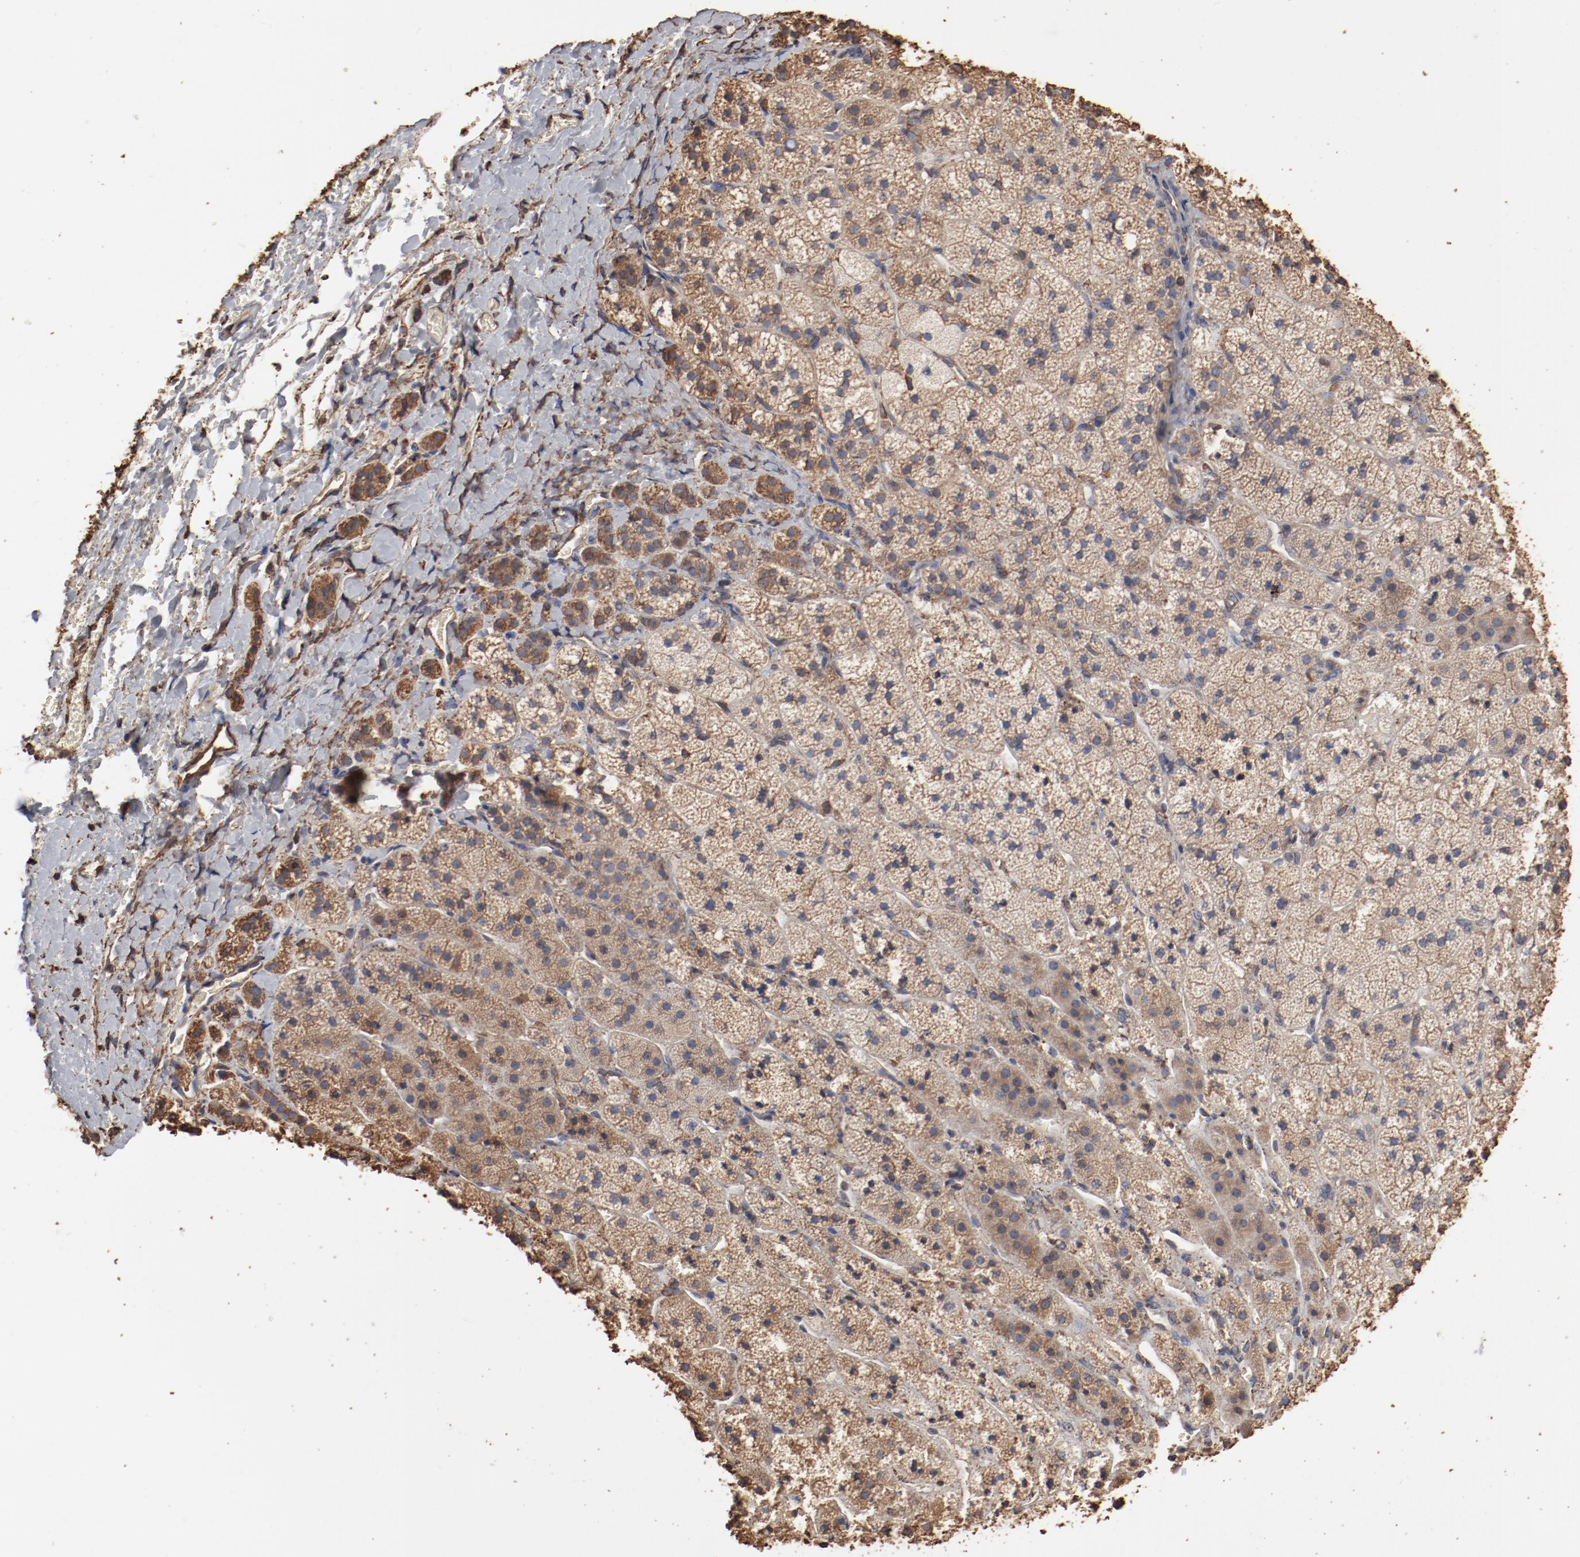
{"staining": {"intensity": "moderate", "quantity": ">75%", "location": "cytoplasmic/membranous"}, "tissue": "adrenal gland", "cell_type": "Glandular cells", "image_type": "normal", "snomed": [{"axis": "morphology", "description": "Normal tissue, NOS"}, {"axis": "topography", "description": "Adrenal gland"}], "caption": "Immunohistochemistry of benign adrenal gland reveals medium levels of moderate cytoplasmic/membranous staining in about >75% of glandular cells.", "gene": "PDIA3", "patient": {"sex": "female", "age": 44}}